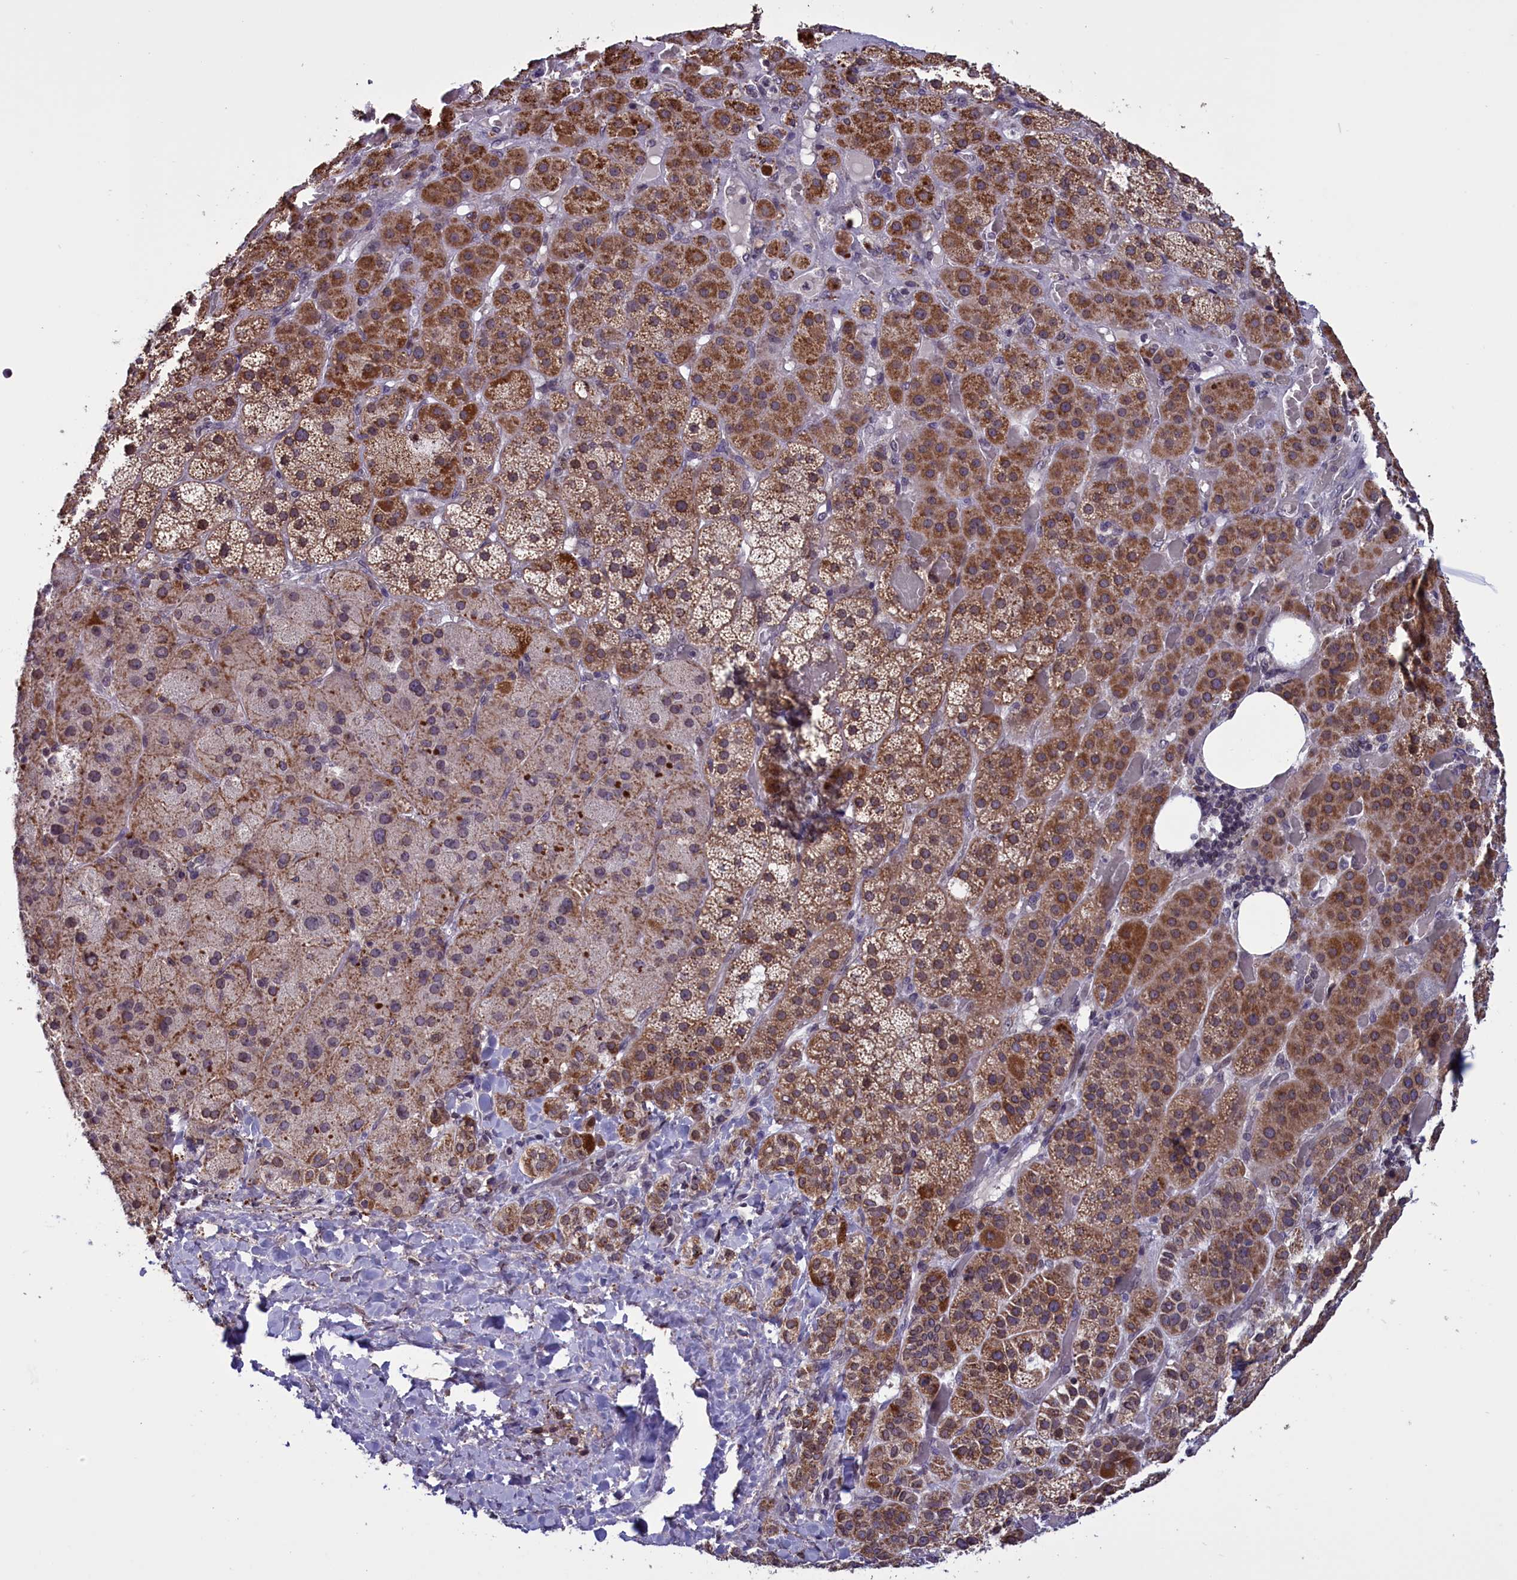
{"staining": {"intensity": "strong", "quantity": ">75%", "location": "cytoplasmic/membranous"}, "tissue": "adrenal gland", "cell_type": "Glandular cells", "image_type": "normal", "snomed": [{"axis": "morphology", "description": "Normal tissue, NOS"}, {"axis": "topography", "description": "Adrenal gland"}], "caption": "This is a micrograph of immunohistochemistry staining of unremarkable adrenal gland, which shows strong positivity in the cytoplasmic/membranous of glandular cells.", "gene": "PARS2", "patient": {"sex": "male", "age": 57}}